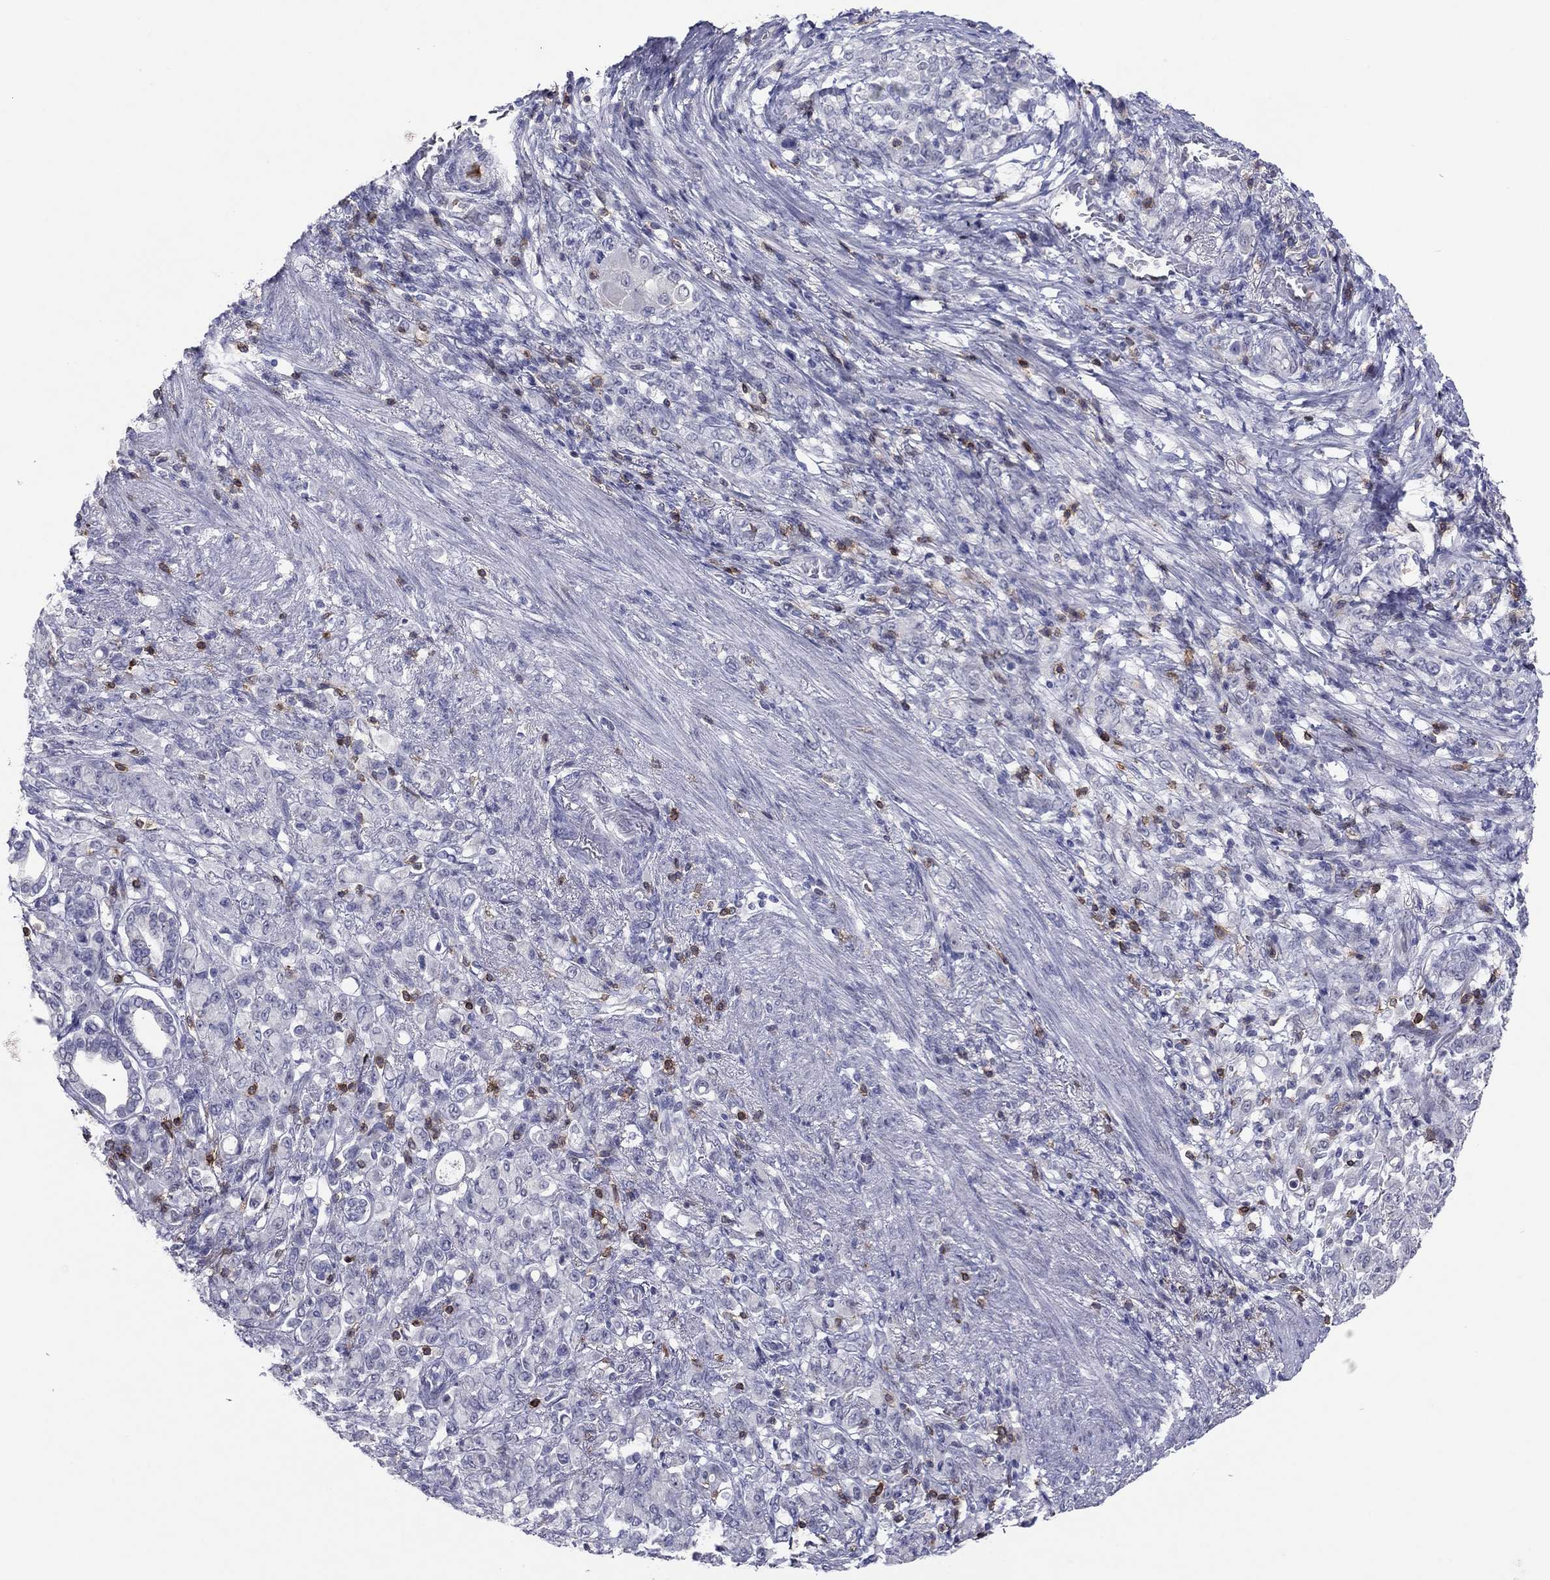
{"staining": {"intensity": "negative", "quantity": "none", "location": "none"}, "tissue": "stomach cancer", "cell_type": "Tumor cells", "image_type": "cancer", "snomed": [{"axis": "morphology", "description": "Normal tissue, NOS"}, {"axis": "morphology", "description": "Adenocarcinoma, NOS"}, {"axis": "topography", "description": "Stomach"}], "caption": "Immunohistochemistry (IHC) micrograph of neoplastic tissue: adenocarcinoma (stomach) stained with DAB displays no significant protein expression in tumor cells.", "gene": "ITGAE", "patient": {"sex": "female", "age": 79}}